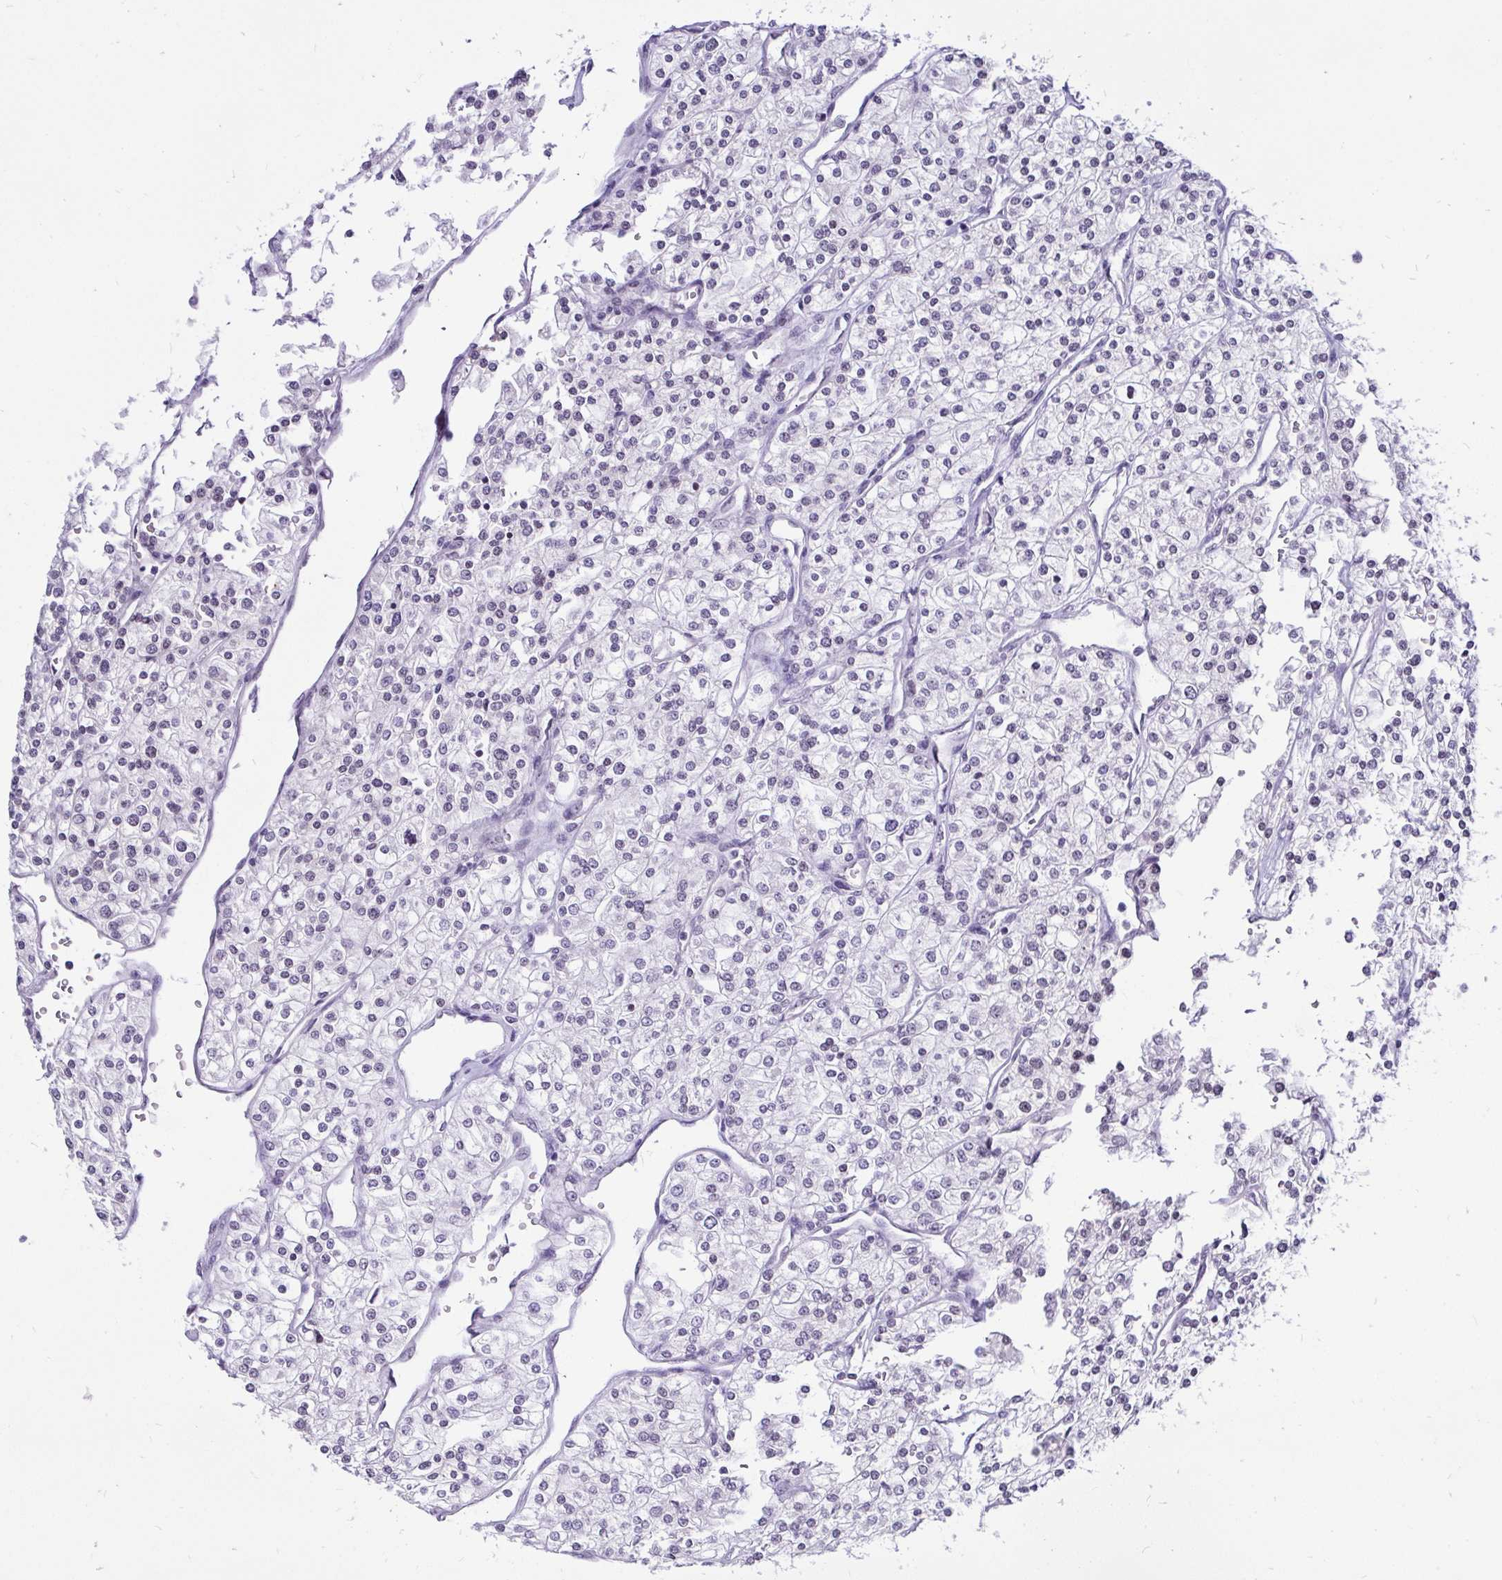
{"staining": {"intensity": "negative", "quantity": "none", "location": "none"}, "tissue": "renal cancer", "cell_type": "Tumor cells", "image_type": "cancer", "snomed": [{"axis": "morphology", "description": "Adenocarcinoma, NOS"}, {"axis": "topography", "description": "Kidney"}], "caption": "This is an immunohistochemistry (IHC) image of adenocarcinoma (renal). There is no expression in tumor cells.", "gene": "ZNF860", "patient": {"sex": "male", "age": 80}}